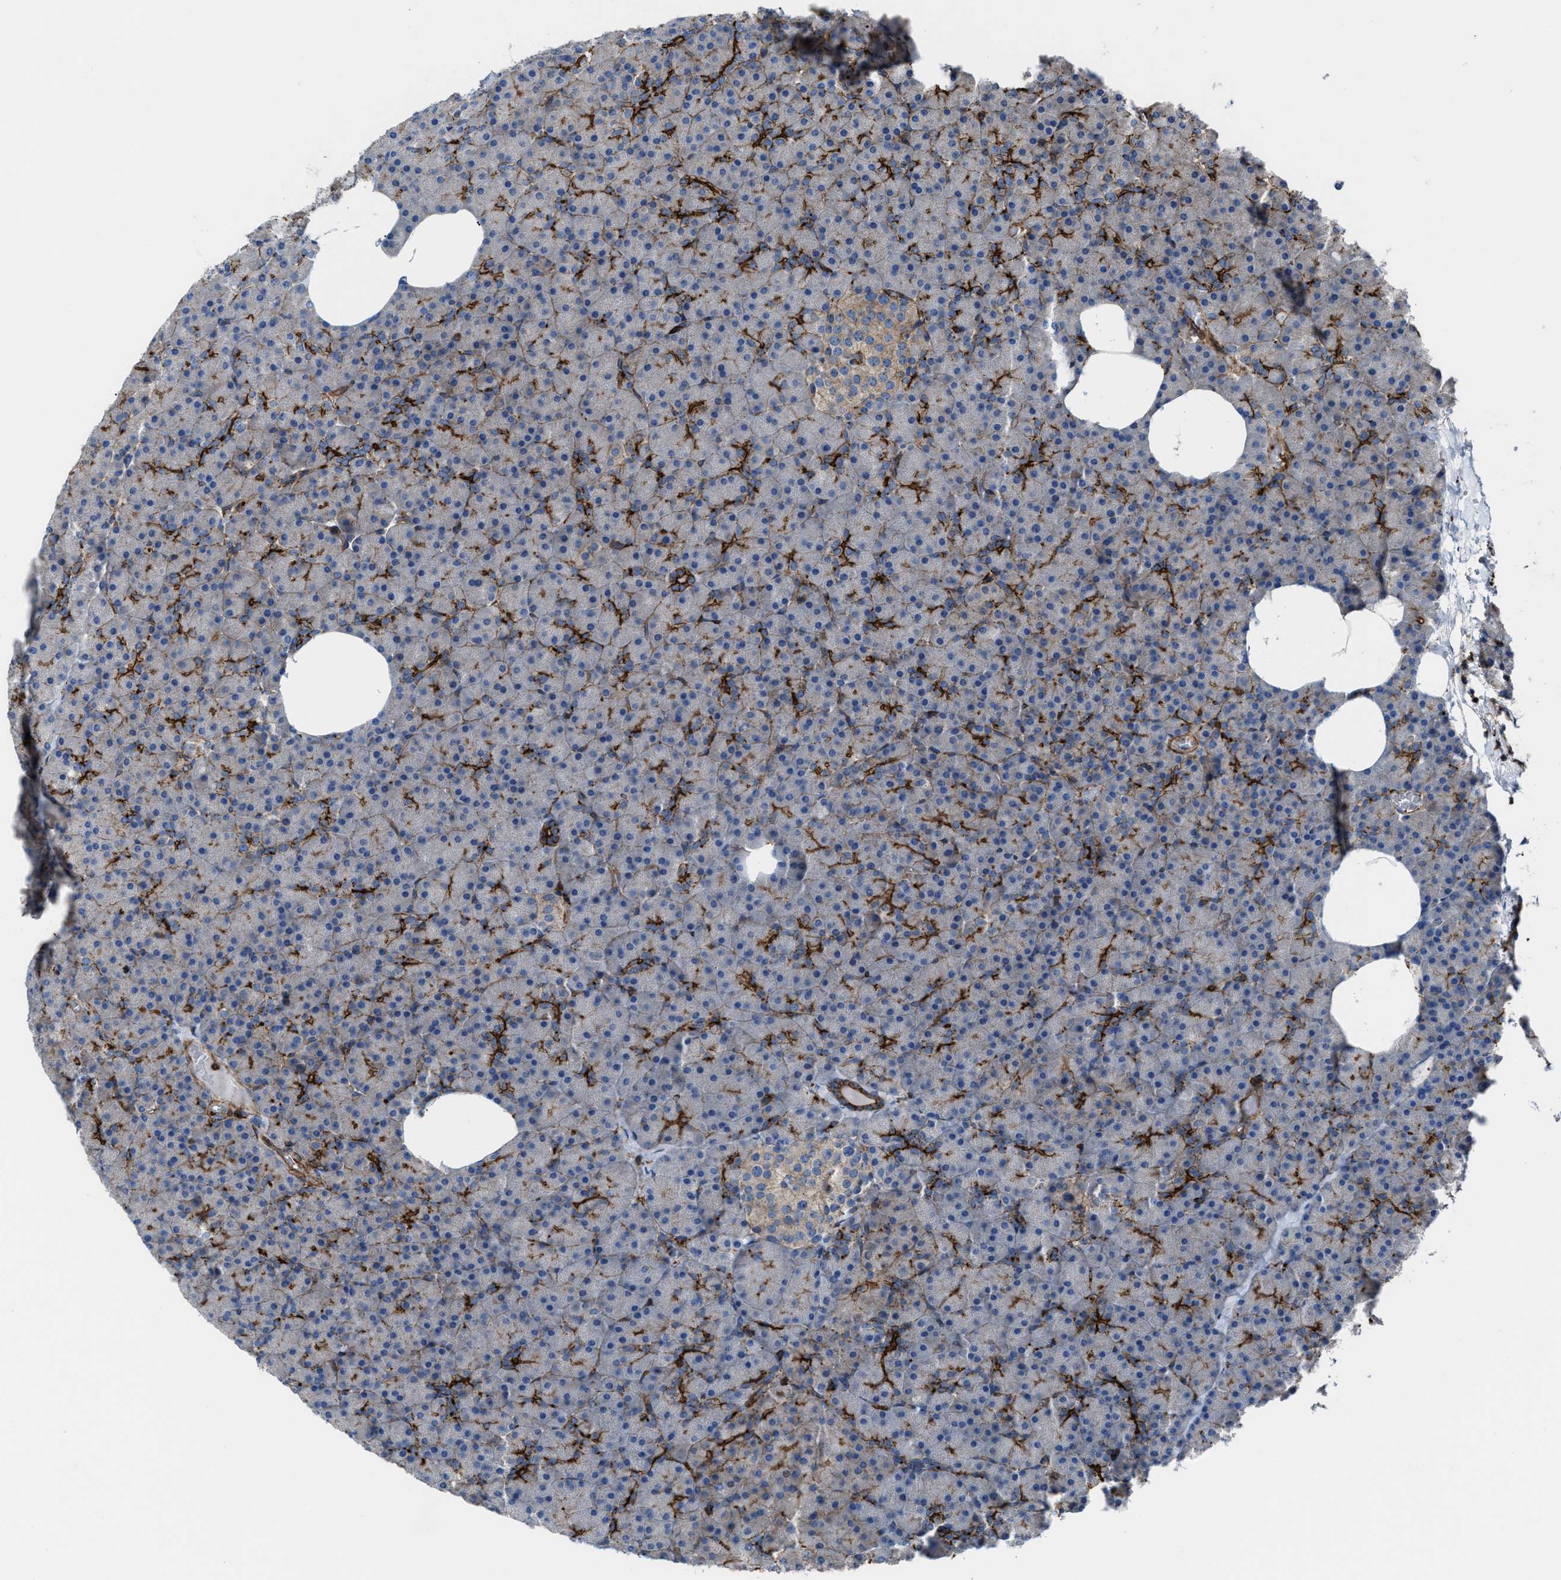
{"staining": {"intensity": "moderate", "quantity": "<25%", "location": "cytoplasmic/membranous"}, "tissue": "pancreas", "cell_type": "Exocrine glandular cells", "image_type": "normal", "snomed": [{"axis": "morphology", "description": "Normal tissue, NOS"}, {"axis": "morphology", "description": "Carcinoid, malignant, NOS"}, {"axis": "topography", "description": "Pancreas"}], "caption": "The immunohistochemical stain labels moderate cytoplasmic/membranous staining in exocrine glandular cells of normal pancreas.", "gene": "AGPAT2", "patient": {"sex": "female", "age": 35}}